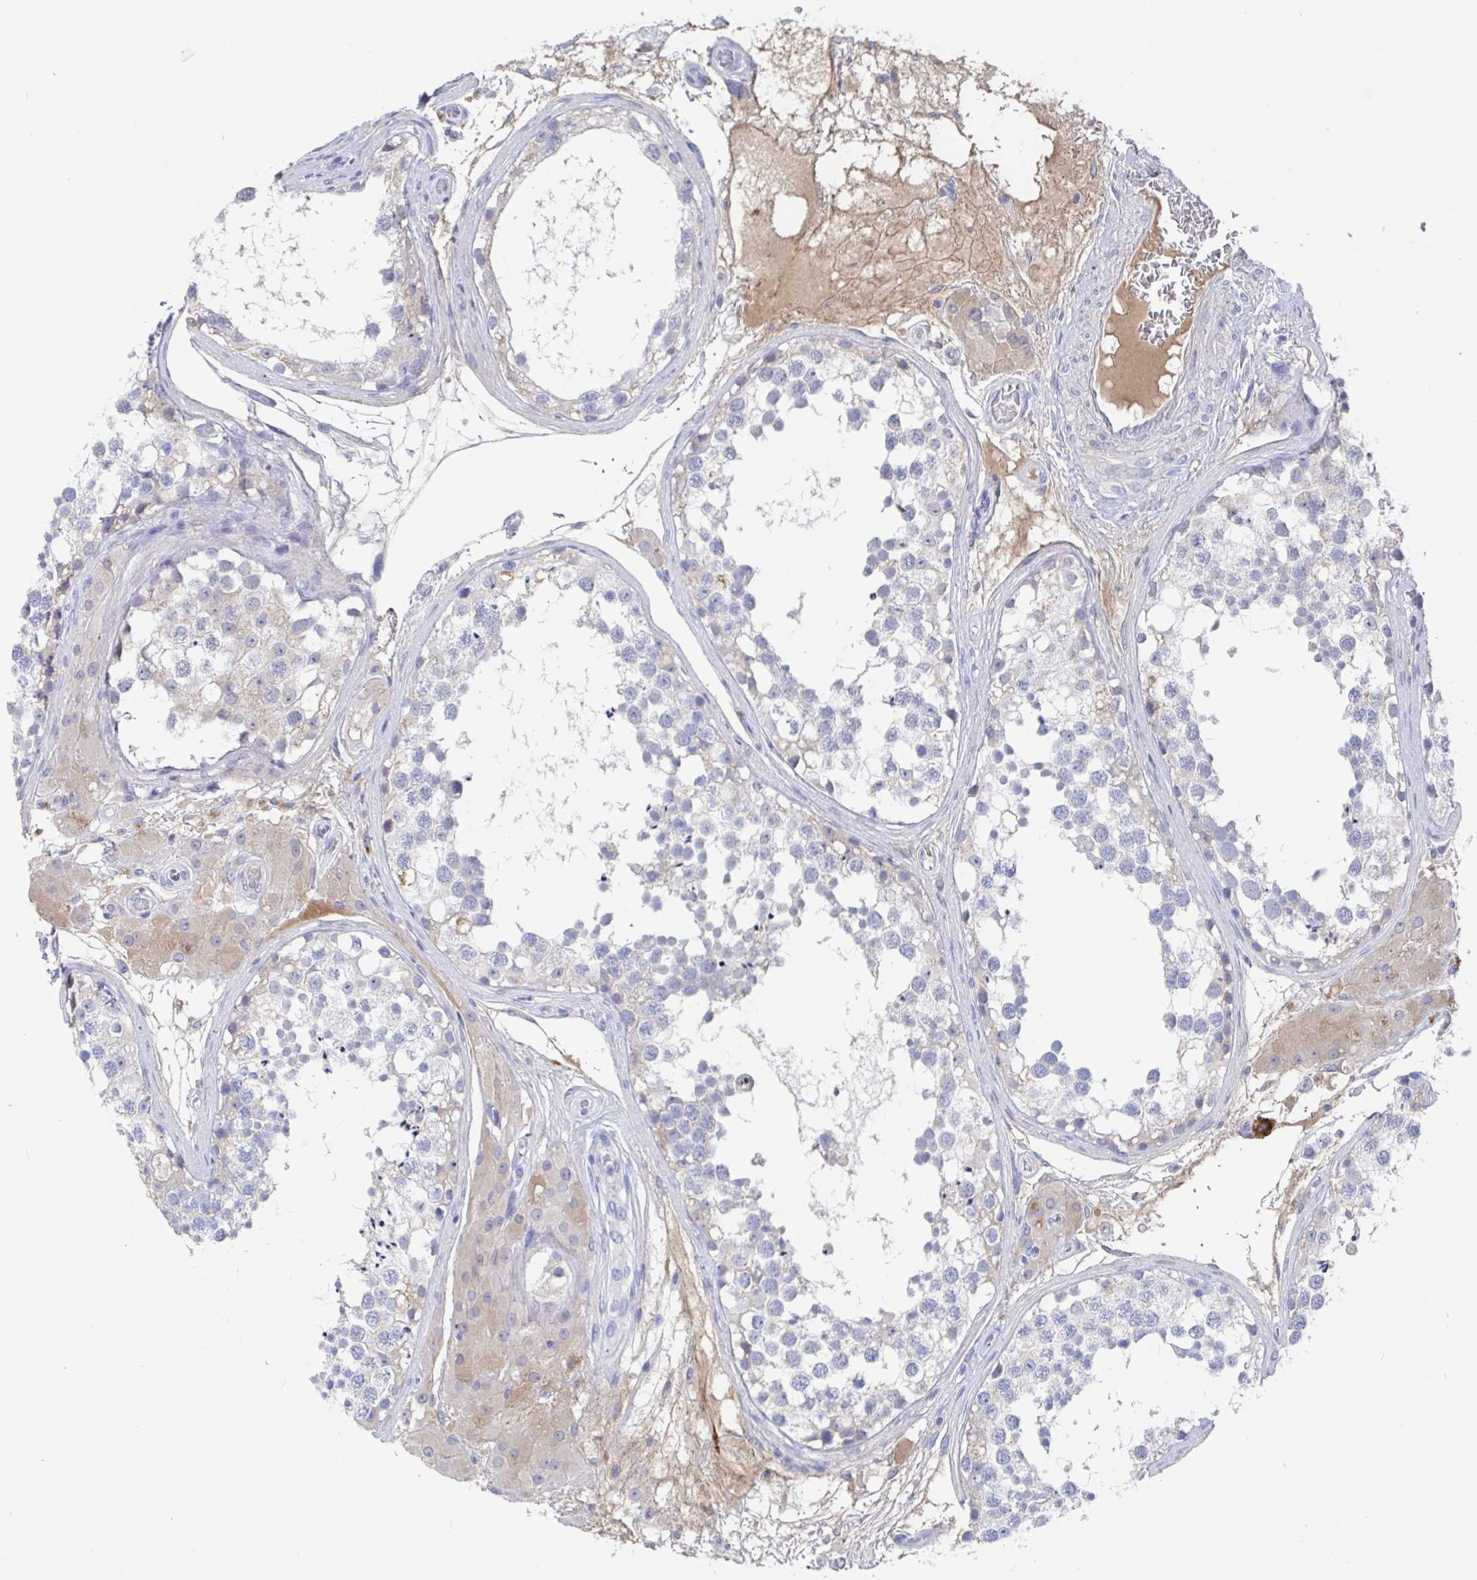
{"staining": {"intensity": "negative", "quantity": "none", "location": "none"}, "tissue": "testis", "cell_type": "Cells in seminiferous ducts", "image_type": "normal", "snomed": [{"axis": "morphology", "description": "Normal tissue, NOS"}, {"axis": "morphology", "description": "Seminoma, NOS"}, {"axis": "topography", "description": "Testis"}], "caption": "Immunohistochemical staining of unremarkable testis shows no significant positivity in cells in seminiferous ducts. Brightfield microscopy of IHC stained with DAB (brown) and hematoxylin (blue), captured at high magnification.", "gene": "GPR148", "patient": {"sex": "male", "age": 65}}